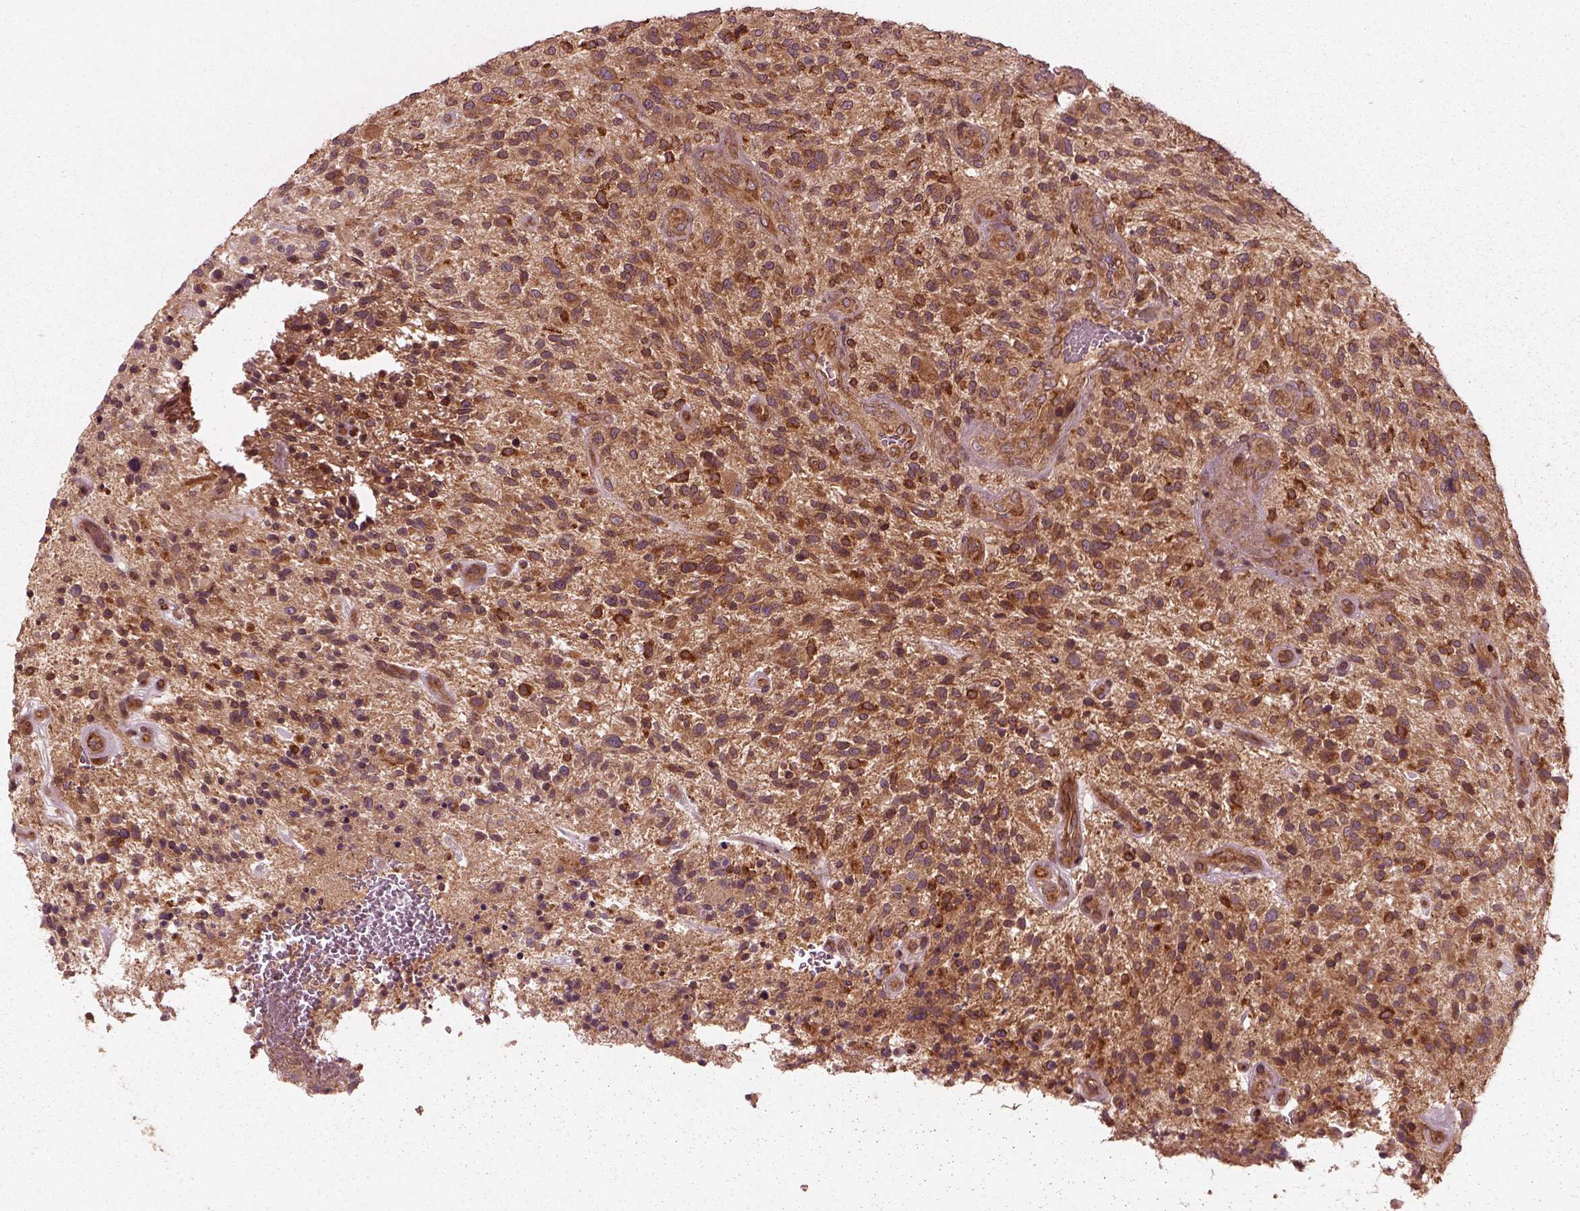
{"staining": {"intensity": "strong", "quantity": ">75%", "location": "cytoplasmic/membranous"}, "tissue": "glioma", "cell_type": "Tumor cells", "image_type": "cancer", "snomed": [{"axis": "morphology", "description": "Glioma, malignant, High grade"}, {"axis": "topography", "description": "Brain"}], "caption": "High-grade glioma (malignant) stained for a protein (brown) demonstrates strong cytoplasmic/membranous positive staining in approximately >75% of tumor cells.", "gene": "PIK3R2", "patient": {"sex": "male", "age": 47}}